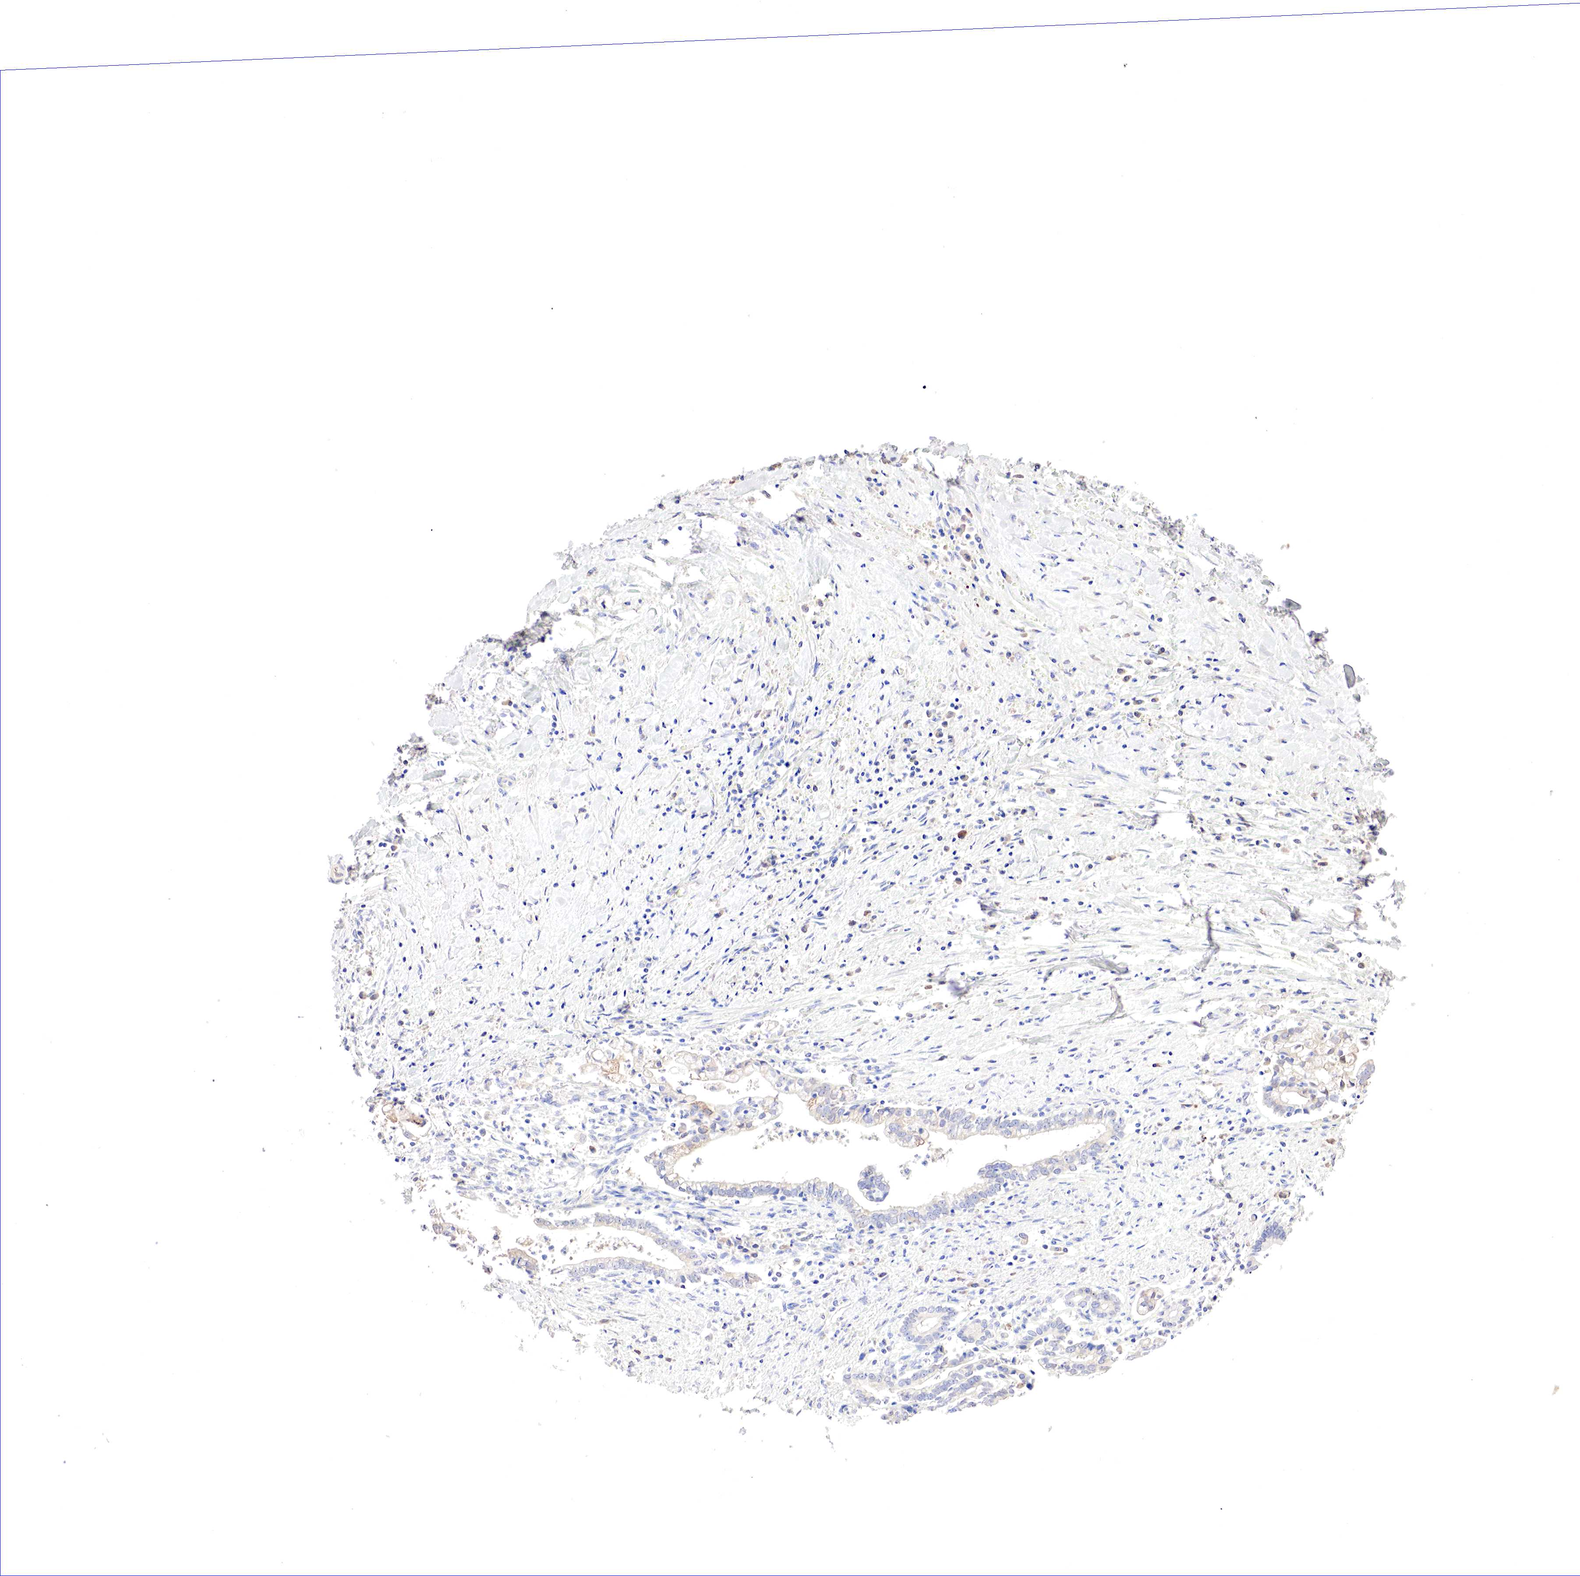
{"staining": {"intensity": "weak", "quantity": "<25%", "location": "cytoplasmic/membranous"}, "tissue": "liver cancer", "cell_type": "Tumor cells", "image_type": "cancer", "snomed": [{"axis": "morphology", "description": "Cholangiocarcinoma"}, {"axis": "topography", "description": "Liver"}], "caption": "Tumor cells show no significant staining in liver cholangiocarcinoma.", "gene": "GATA1", "patient": {"sex": "male", "age": 57}}